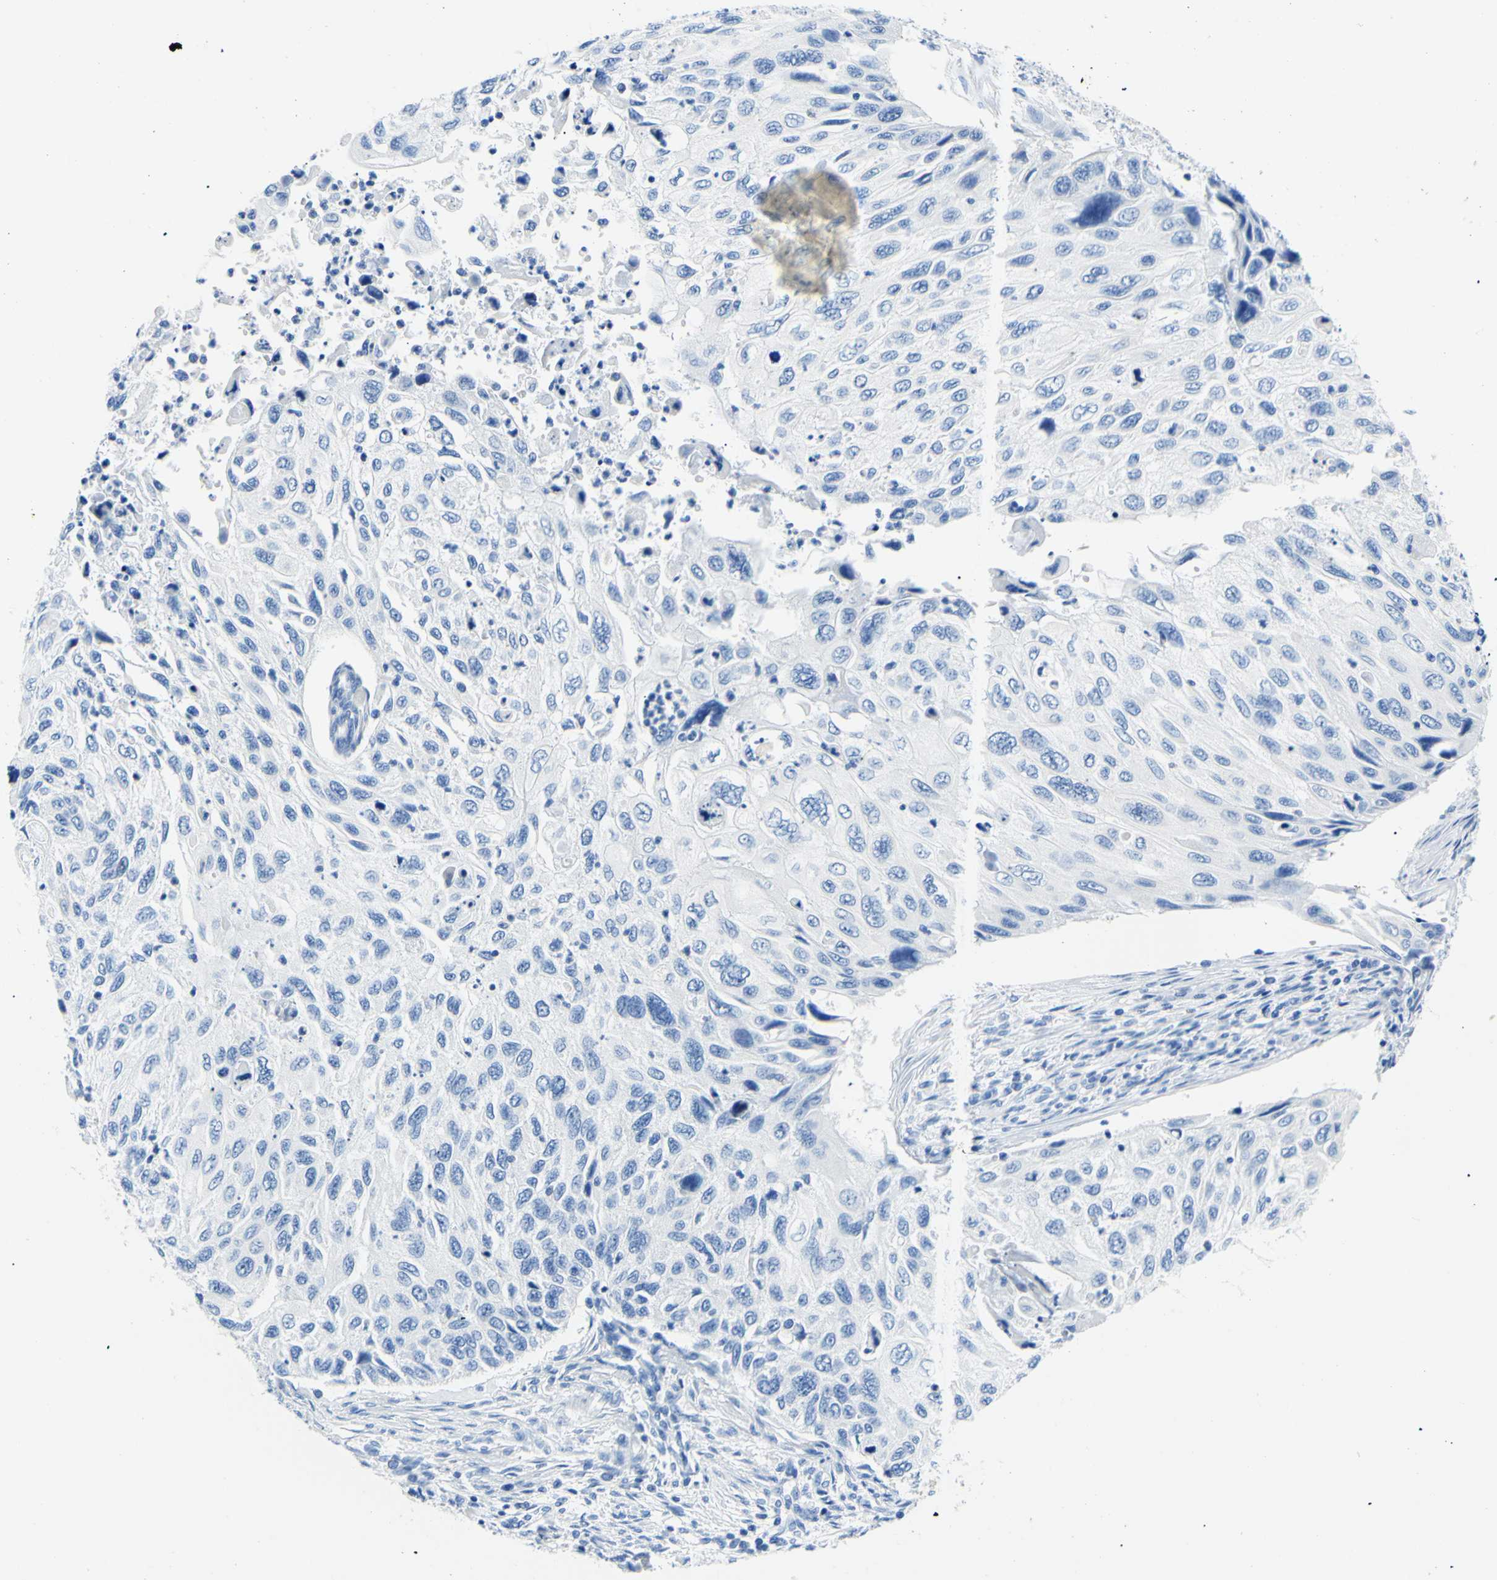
{"staining": {"intensity": "negative", "quantity": "none", "location": "none"}, "tissue": "cervical cancer", "cell_type": "Tumor cells", "image_type": "cancer", "snomed": [{"axis": "morphology", "description": "Squamous cell carcinoma, NOS"}, {"axis": "topography", "description": "Cervix"}], "caption": "Tumor cells are negative for protein expression in human cervical cancer (squamous cell carcinoma).", "gene": "MYH2", "patient": {"sex": "female", "age": 70}}